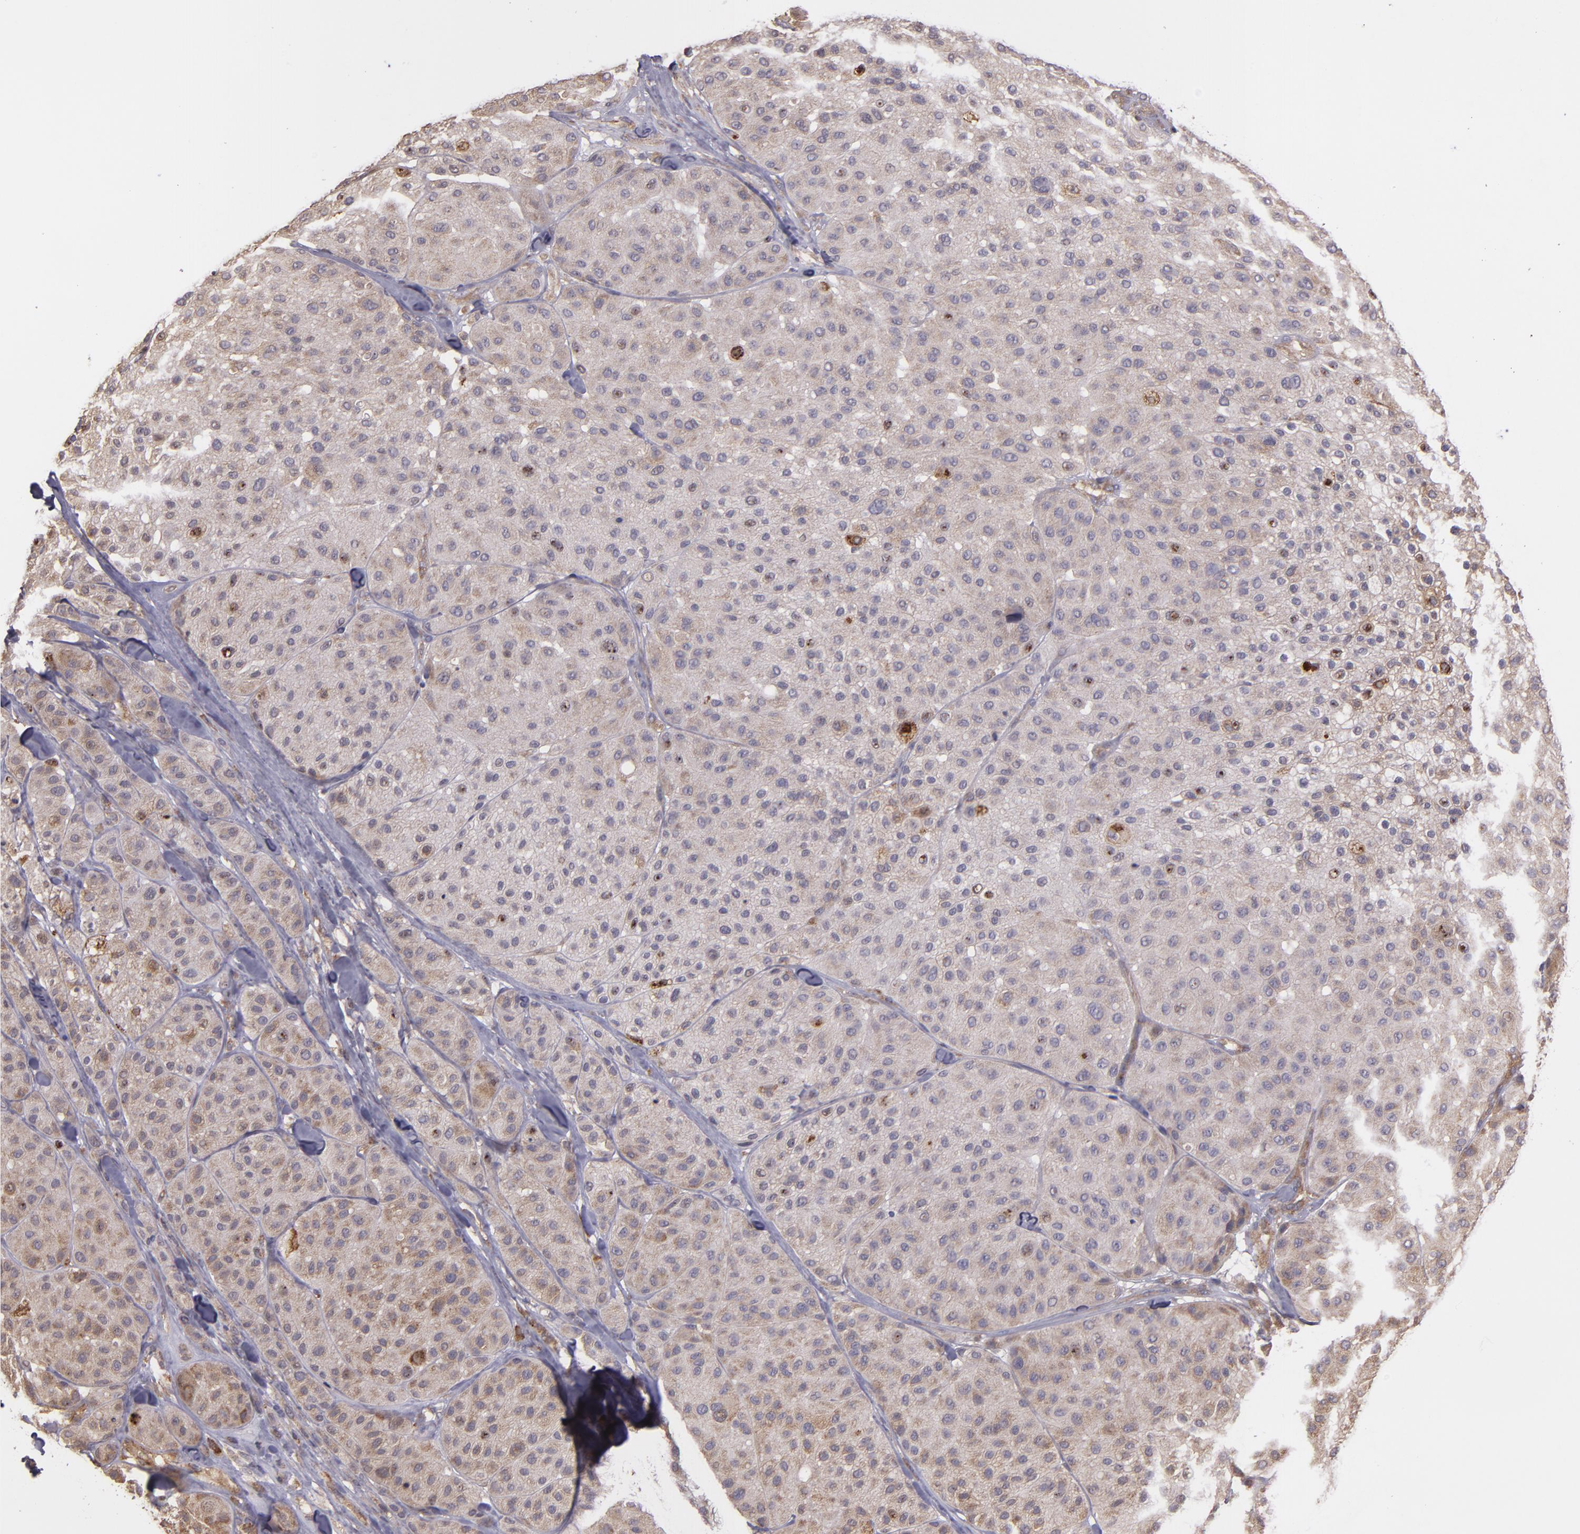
{"staining": {"intensity": "moderate", "quantity": ">75%", "location": "cytoplasmic/membranous"}, "tissue": "melanoma", "cell_type": "Tumor cells", "image_type": "cancer", "snomed": [{"axis": "morphology", "description": "Normal tissue, NOS"}, {"axis": "morphology", "description": "Malignant melanoma, Metastatic site"}, {"axis": "topography", "description": "Skin"}], "caption": "IHC image of neoplastic tissue: melanoma stained using IHC reveals medium levels of moderate protein expression localized specifically in the cytoplasmic/membranous of tumor cells, appearing as a cytoplasmic/membranous brown color.", "gene": "ECE1", "patient": {"sex": "male", "age": 41}}